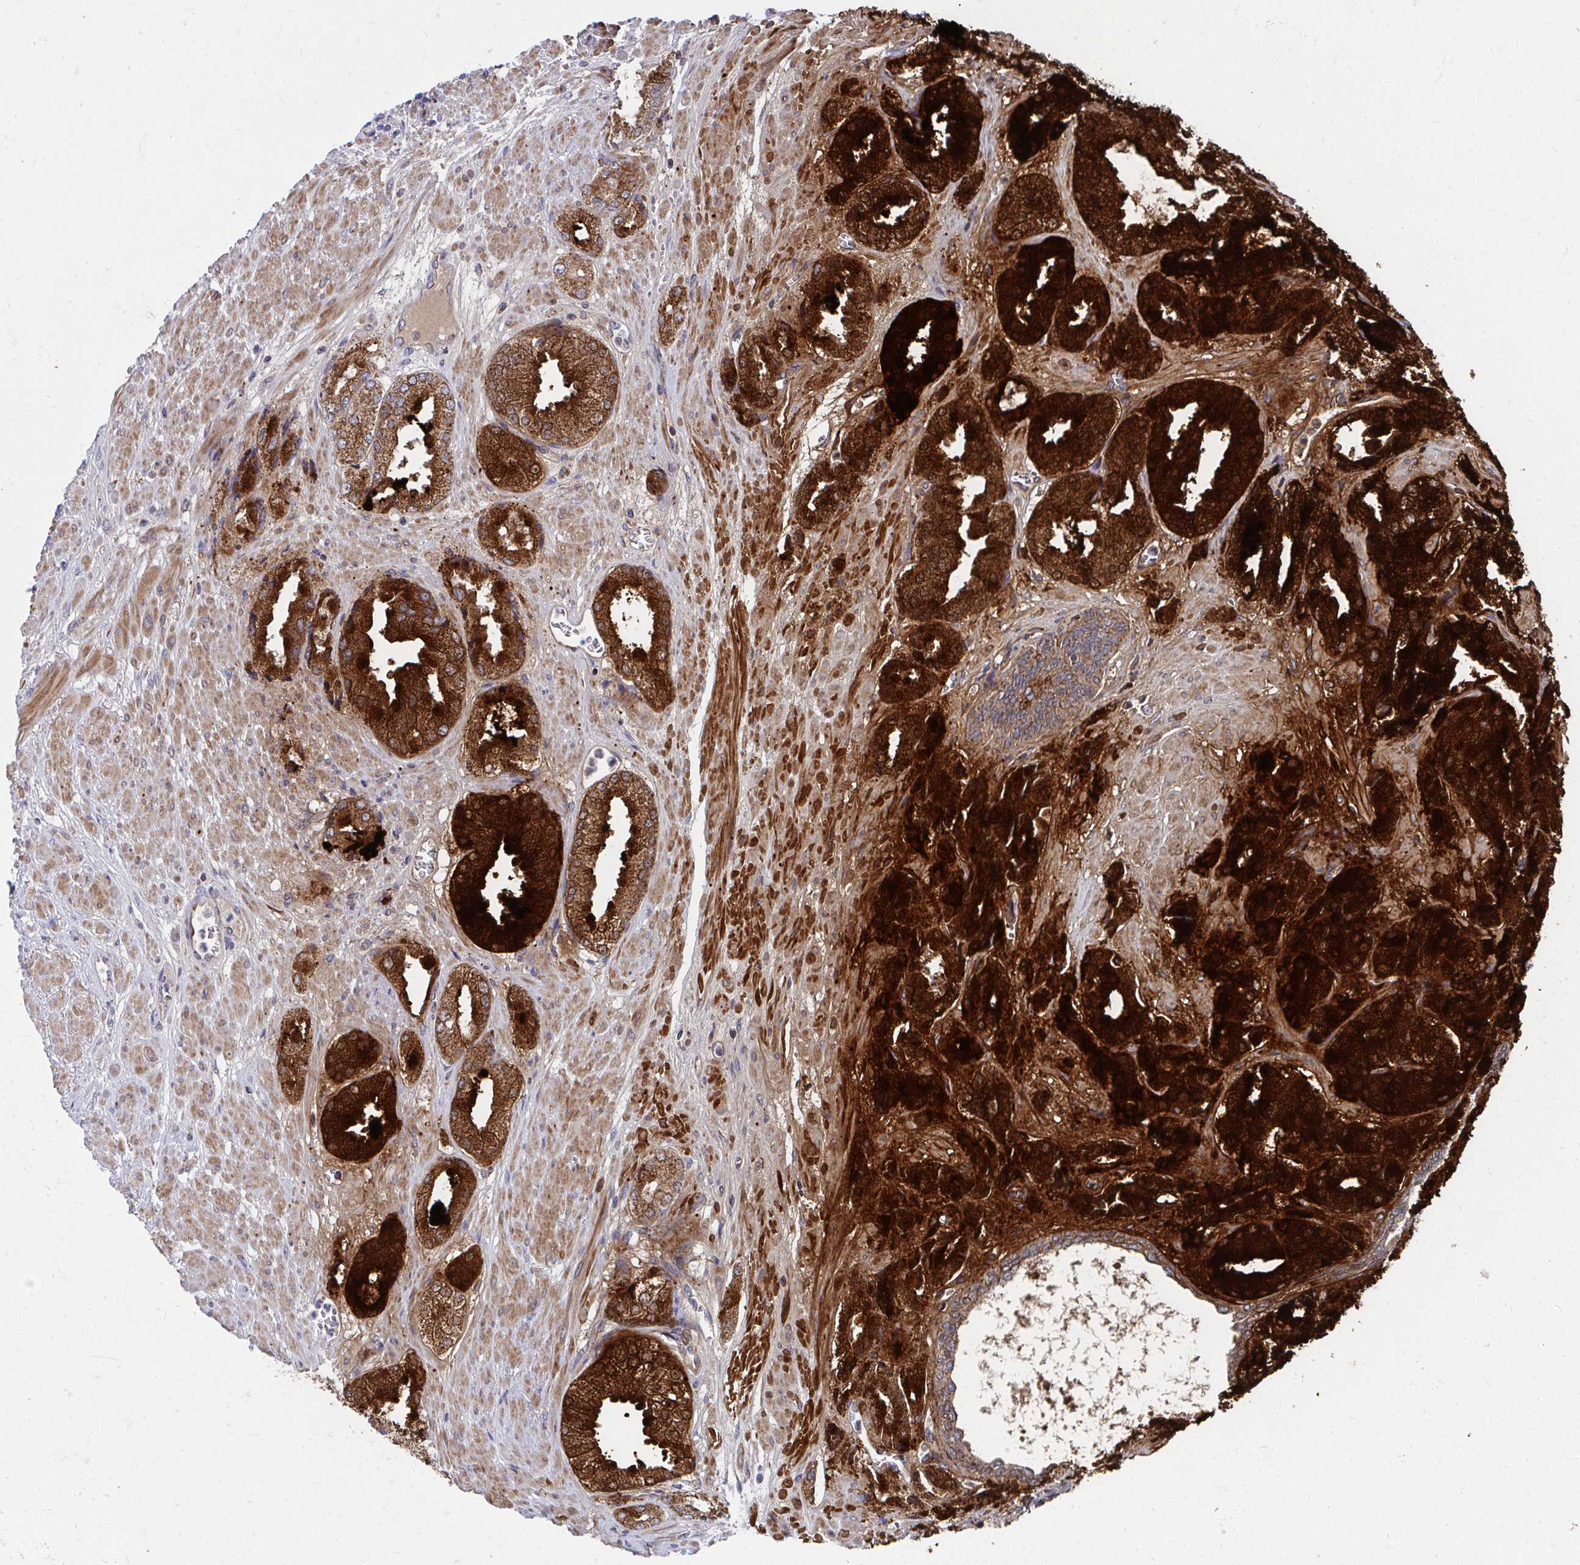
{"staining": {"intensity": "strong", "quantity": ">75%", "location": "cytoplasmic/membranous"}, "tissue": "prostate cancer", "cell_type": "Tumor cells", "image_type": "cancer", "snomed": [{"axis": "morphology", "description": "Adenocarcinoma, High grade"}, {"axis": "topography", "description": "Prostate"}], "caption": "An image of human prostate cancer stained for a protein demonstrates strong cytoplasmic/membranous brown staining in tumor cells. The protein of interest is shown in brown color, while the nuclei are stained blue.", "gene": "PEX3", "patient": {"sex": "male", "age": 68}}